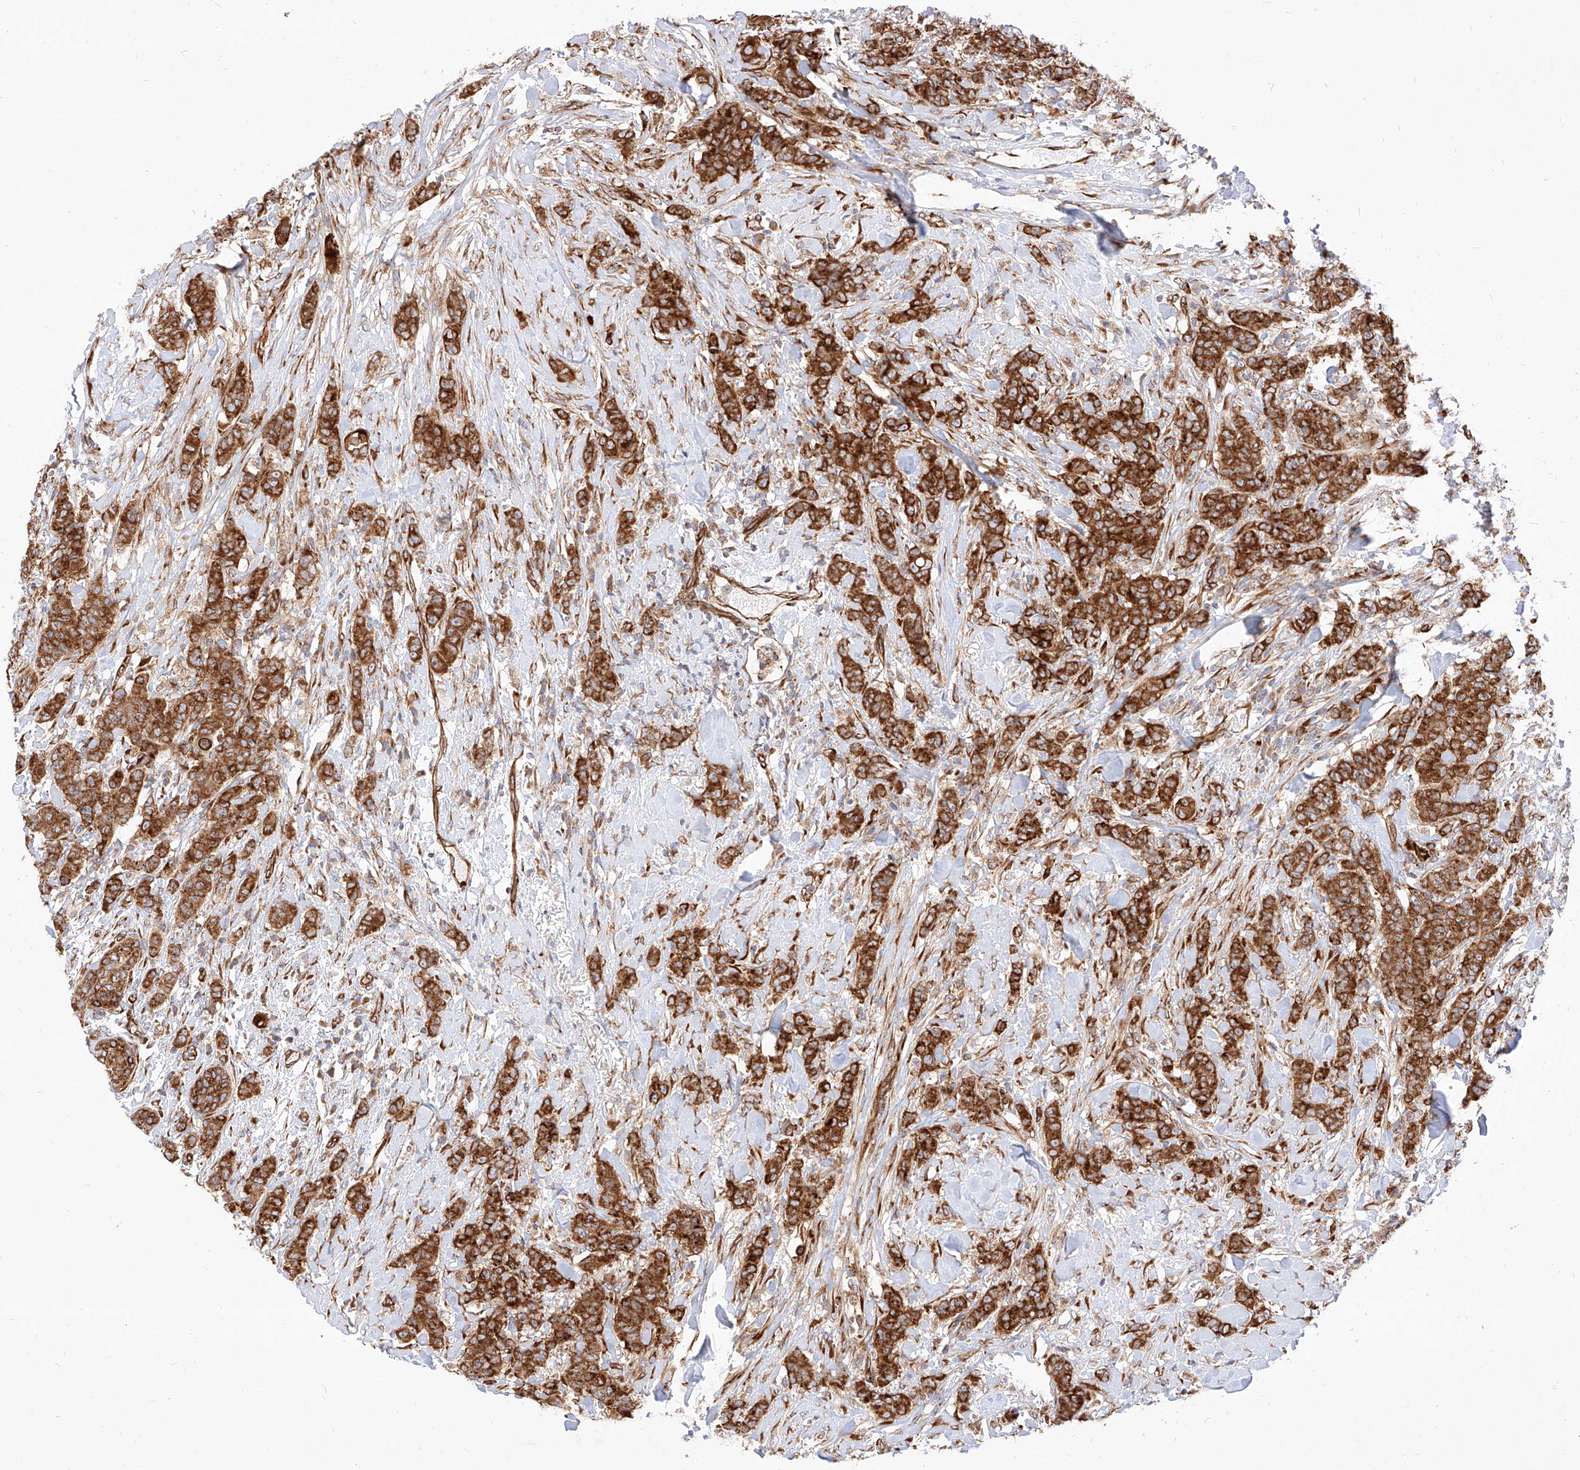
{"staining": {"intensity": "strong", "quantity": ">75%", "location": "cytoplasmic/membranous"}, "tissue": "breast cancer", "cell_type": "Tumor cells", "image_type": "cancer", "snomed": [{"axis": "morphology", "description": "Duct carcinoma"}, {"axis": "topography", "description": "Breast"}], "caption": "Strong cytoplasmic/membranous protein positivity is present in about >75% of tumor cells in breast cancer.", "gene": "CSGALNACT2", "patient": {"sex": "female", "age": 40}}